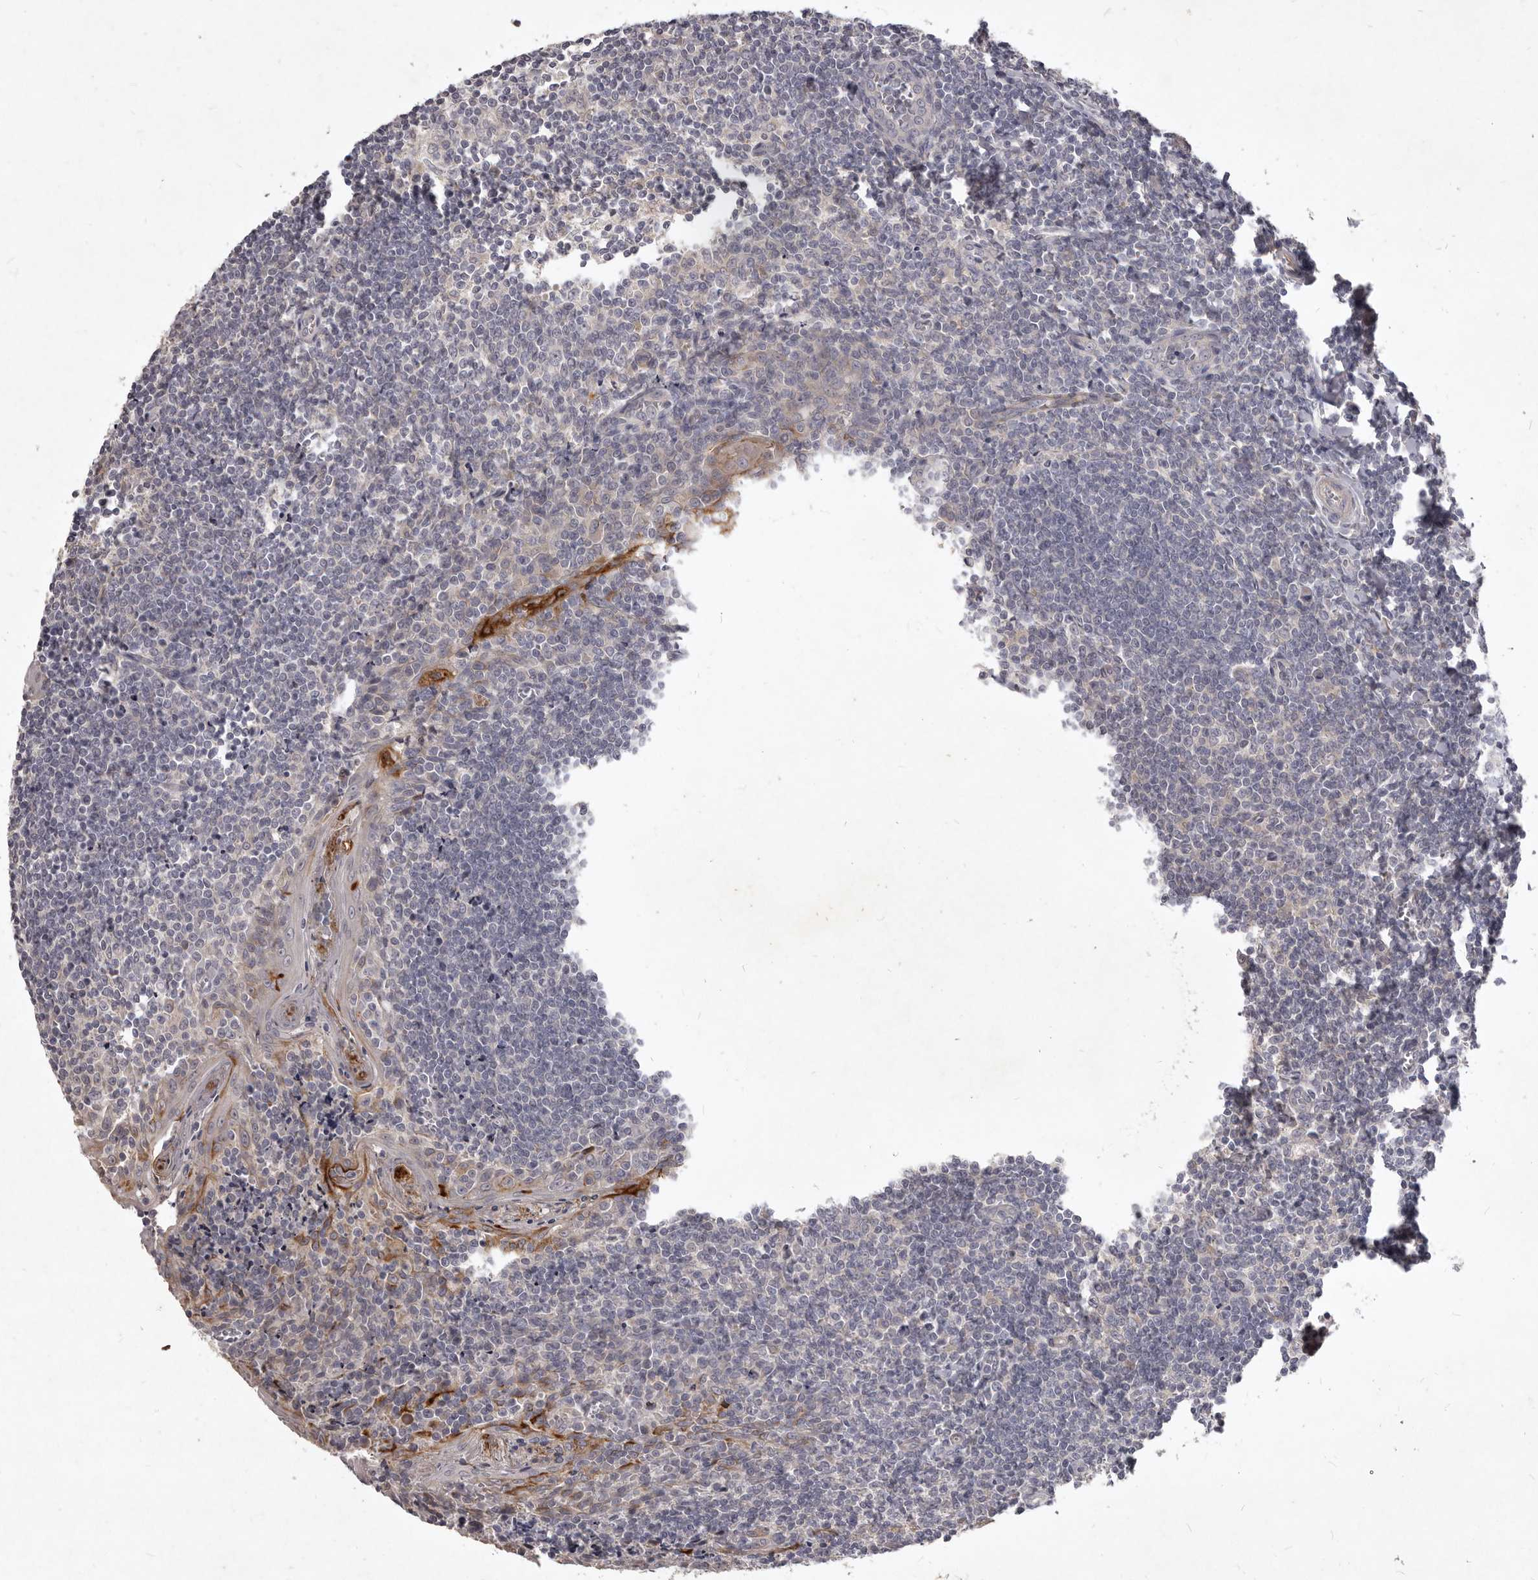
{"staining": {"intensity": "negative", "quantity": "none", "location": "none"}, "tissue": "tonsil", "cell_type": "Germinal center cells", "image_type": "normal", "snomed": [{"axis": "morphology", "description": "Normal tissue, NOS"}, {"axis": "topography", "description": "Tonsil"}], "caption": "Germinal center cells are negative for brown protein staining in normal tonsil. Brightfield microscopy of IHC stained with DAB (3,3'-diaminobenzidine) (brown) and hematoxylin (blue), captured at high magnification.", "gene": "GPRC5C", "patient": {"sex": "male", "age": 27}}